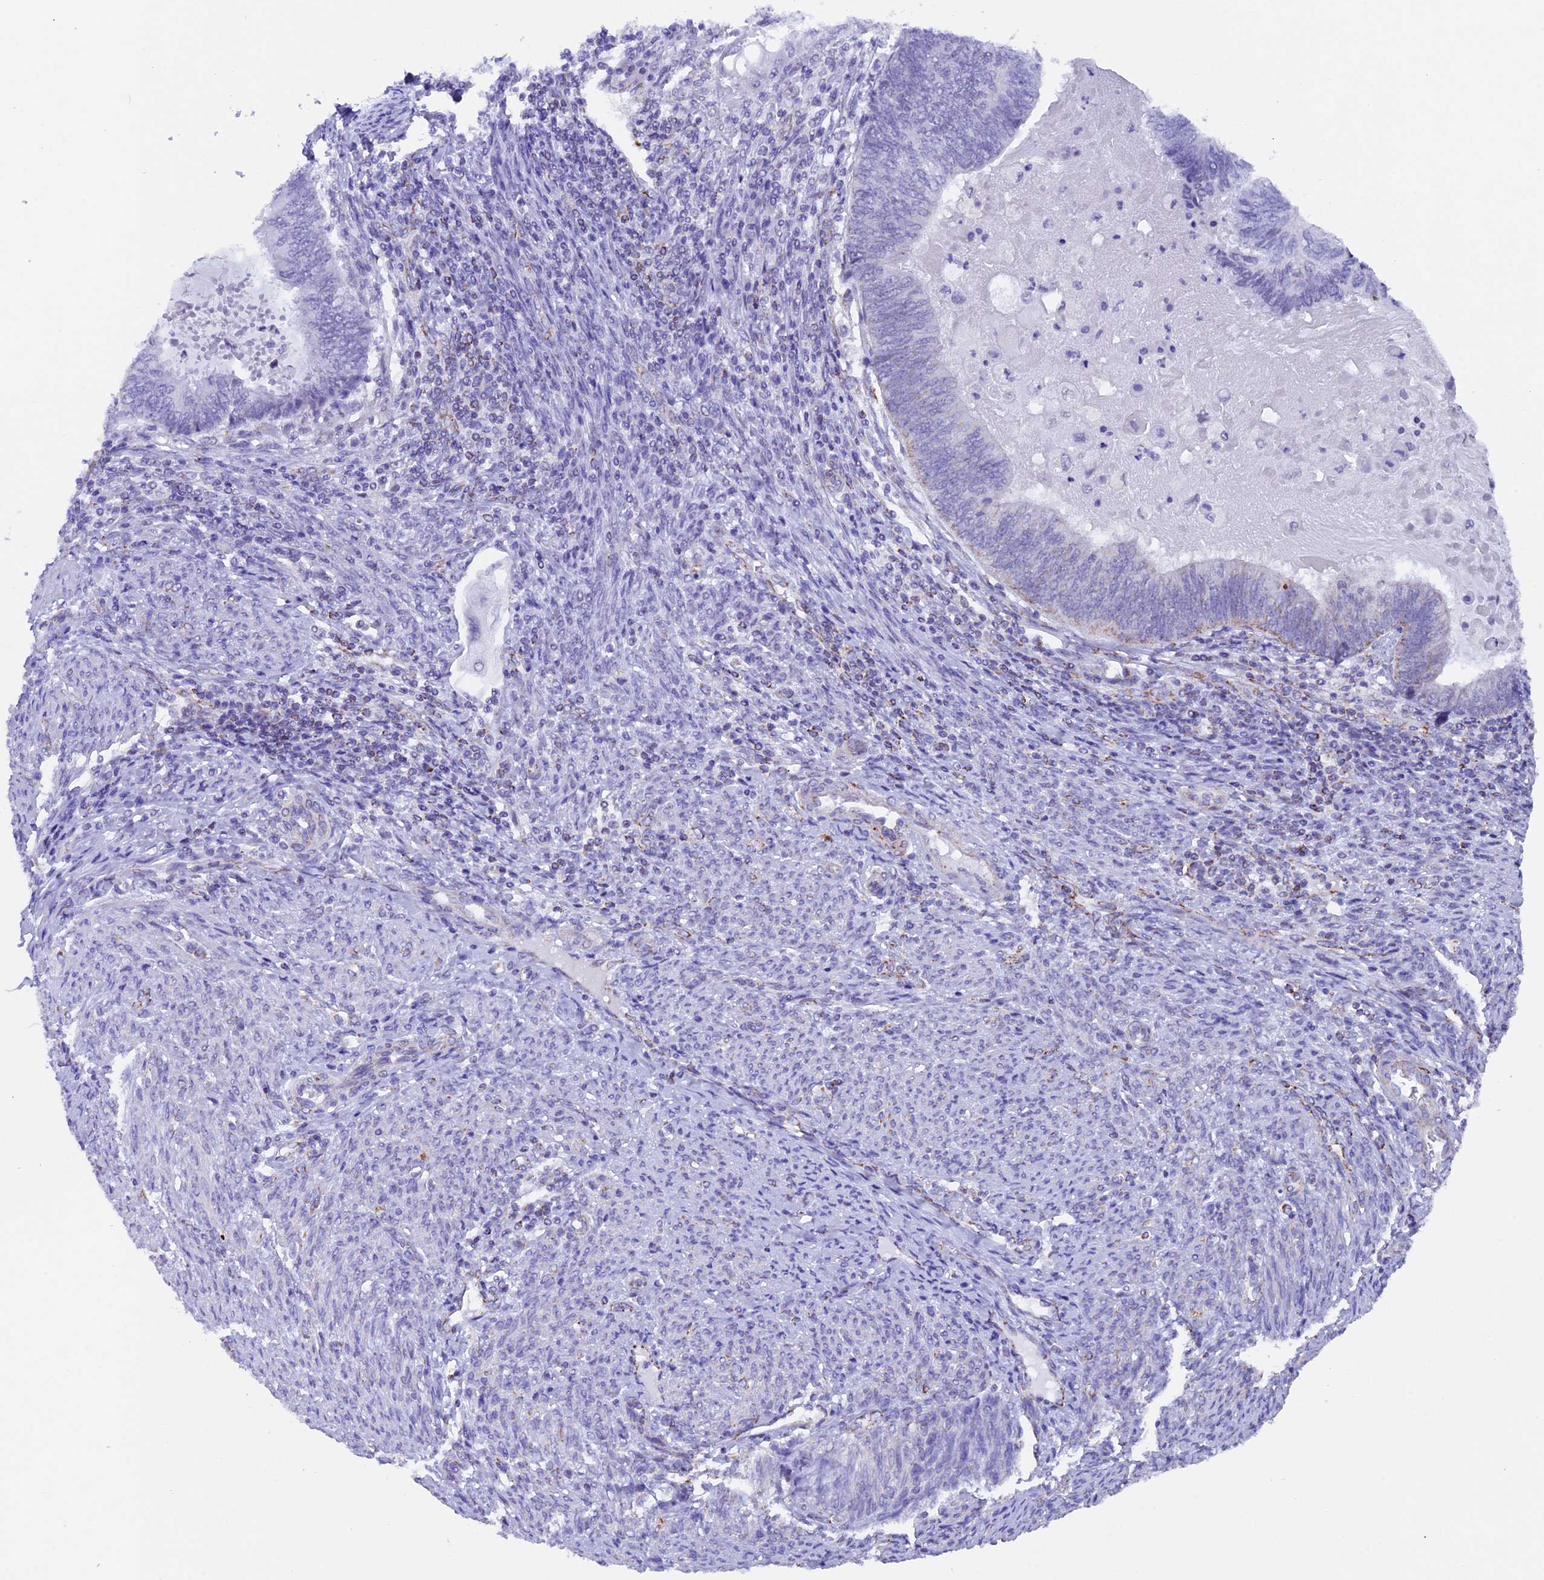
{"staining": {"intensity": "negative", "quantity": "none", "location": "none"}, "tissue": "endometrial cancer", "cell_type": "Tumor cells", "image_type": "cancer", "snomed": [{"axis": "morphology", "description": "Adenocarcinoma, NOS"}, {"axis": "topography", "description": "Uterus"}, {"axis": "topography", "description": "Endometrium"}], "caption": "High magnification brightfield microscopy of endometrial cancer stained with DAB (brown) and counterstained with hematoxylin (blue): tumor cells show no significant expression. The staining is performed using DAB (3,3'-diaminobenzidine) brown chromogen with nuclei counter-stained in using hematoxylin.", "gene": "TFAM", "patient": {"sex": "female", "age": 70}}